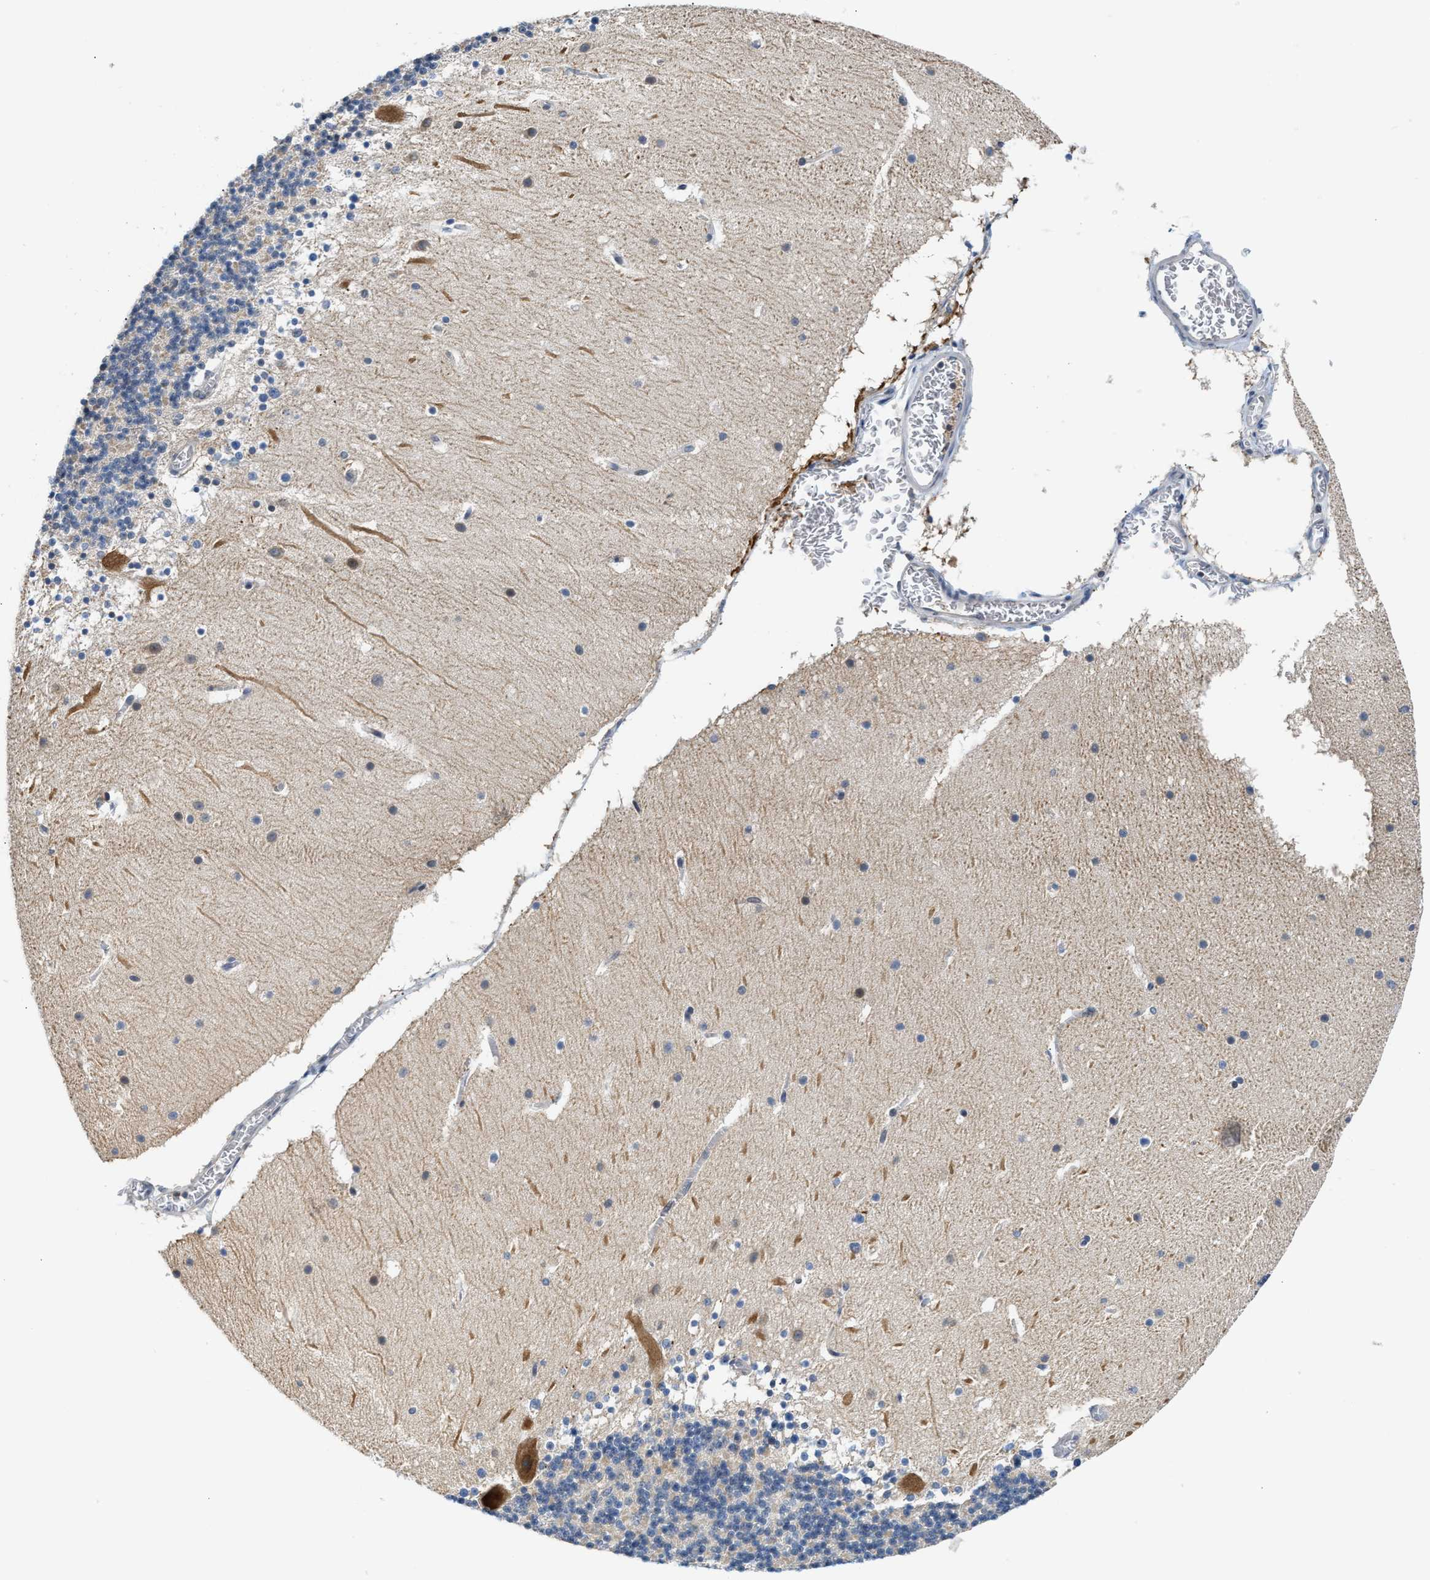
{"staining": {"intensity": "weak", "quantity": "<25%", "location": "cytoplasmic/membranous"}, "tissue": "cerebellum", "cell_type": "Cells in granular layer", "image_type": "normal", "snomed": [{"axis": "morphology", "description": "Normal tissue, NOS"}, {"axis": "topography", "description": "Cerebellum"}], "caption": "Immunohistochemistry photomicrograph of normal cerebellum: cerebellum stained with DAB (3,3'-diaminobenzidine) exhibits no significant protein positivity in cells in granular layer.", "gene": "RAB29", "patient": {"sex": "male", "age": 45}}